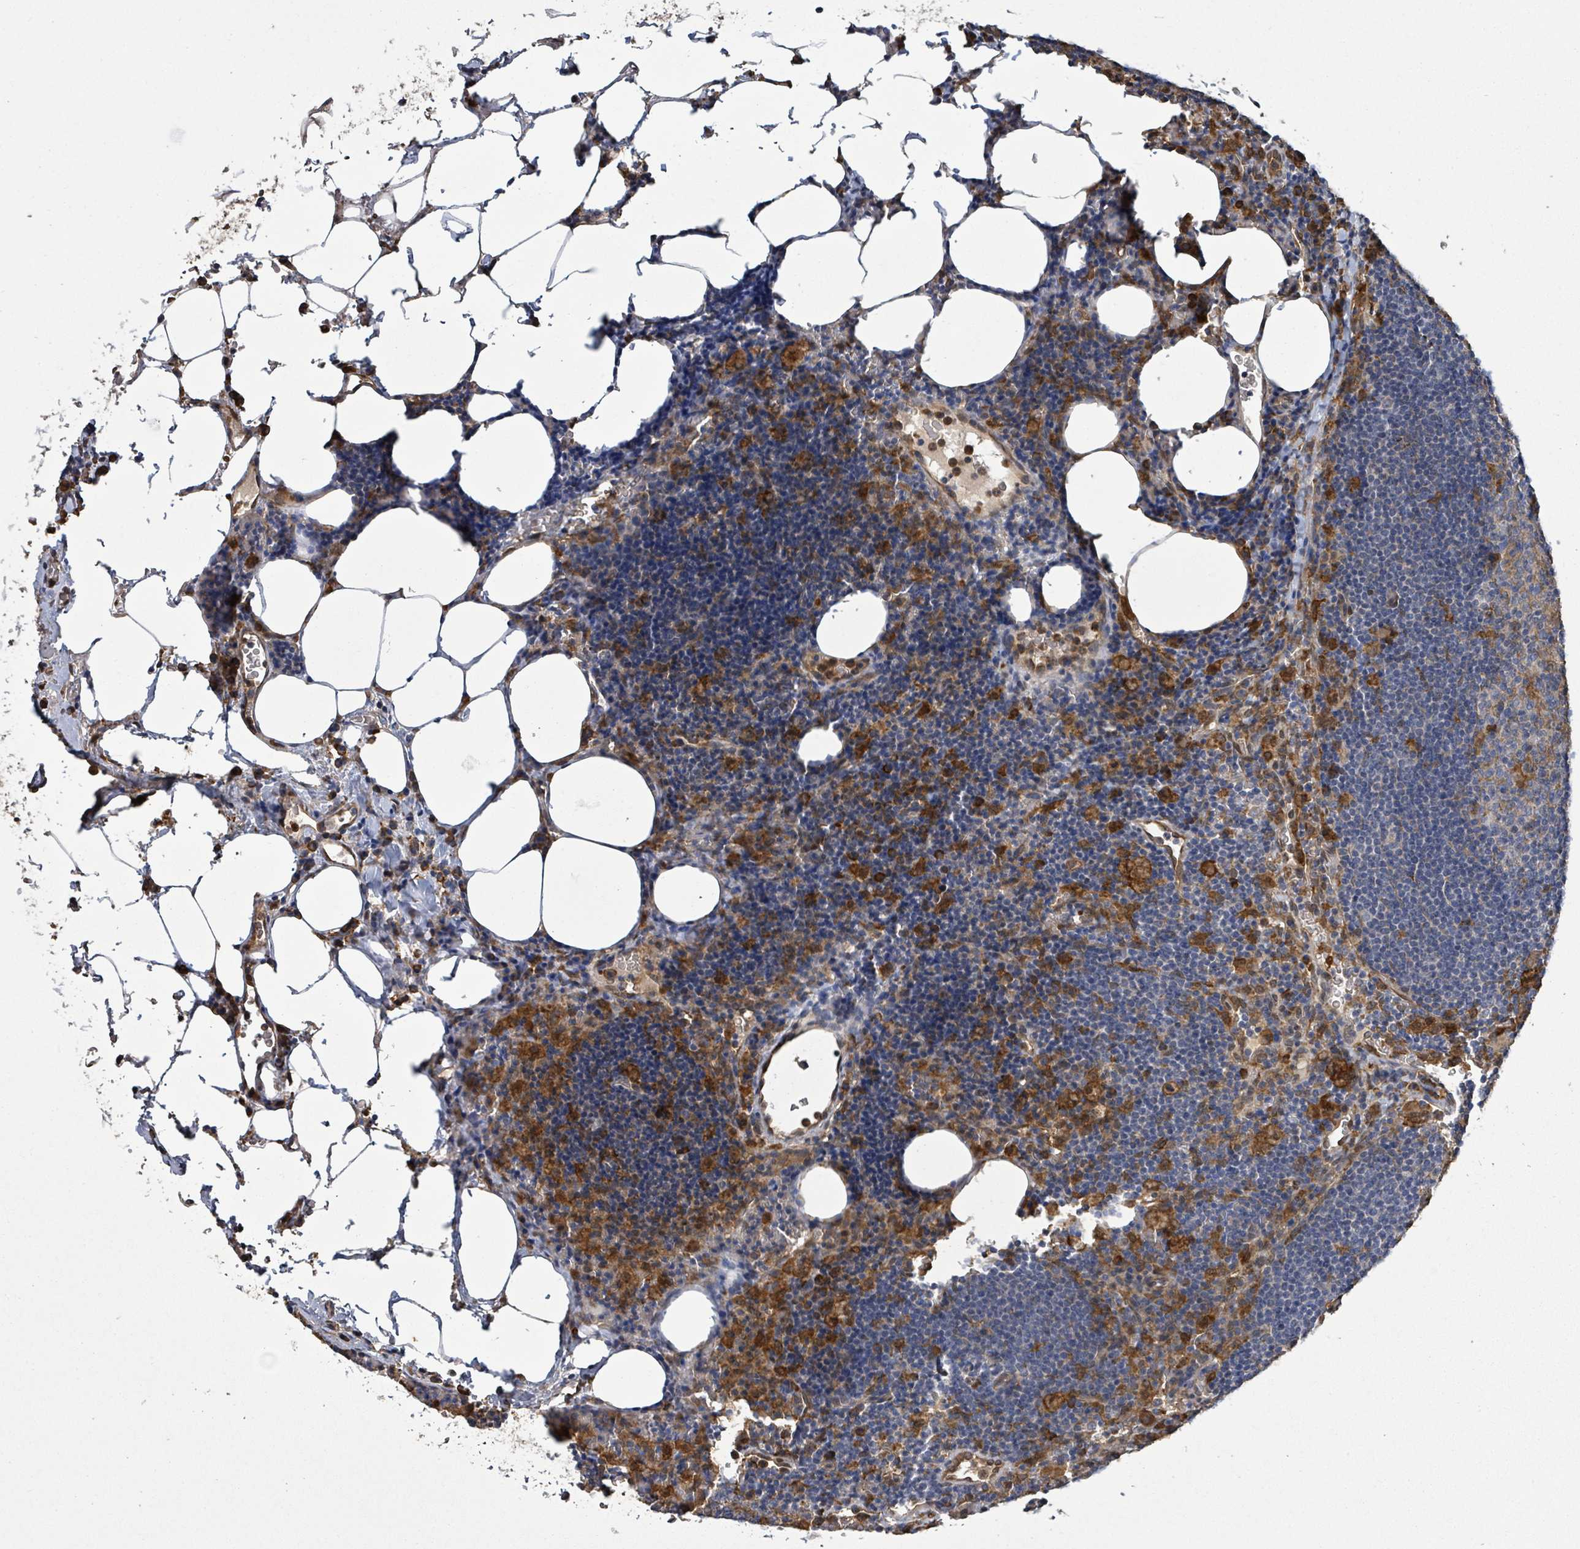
{"staining": {"intensity": "moderate", "quantity": "<25%", "location": "cytoplasmic/membranous"}, "tissue": "lymph node", "cell_type": "Germinal center cells", "image_type": "normal", "snomed": [{"axis": "morphology", "description": "Normal tissue, NOS"}, {"axis": "topography", "description": "Lymph node"}], "caption": "Immunohistochemical staining of benign lymph node reveals low levels of moderate cytoplasmic/membranous staining in approximately <25% of germinal center cells. The staining was performed using DAB, with brown indicating positive protein expression. Nuclei are stained blue with hematoxylin.", "gene": "ARPIN", "patient": {"sex": "male", "age": 62}}